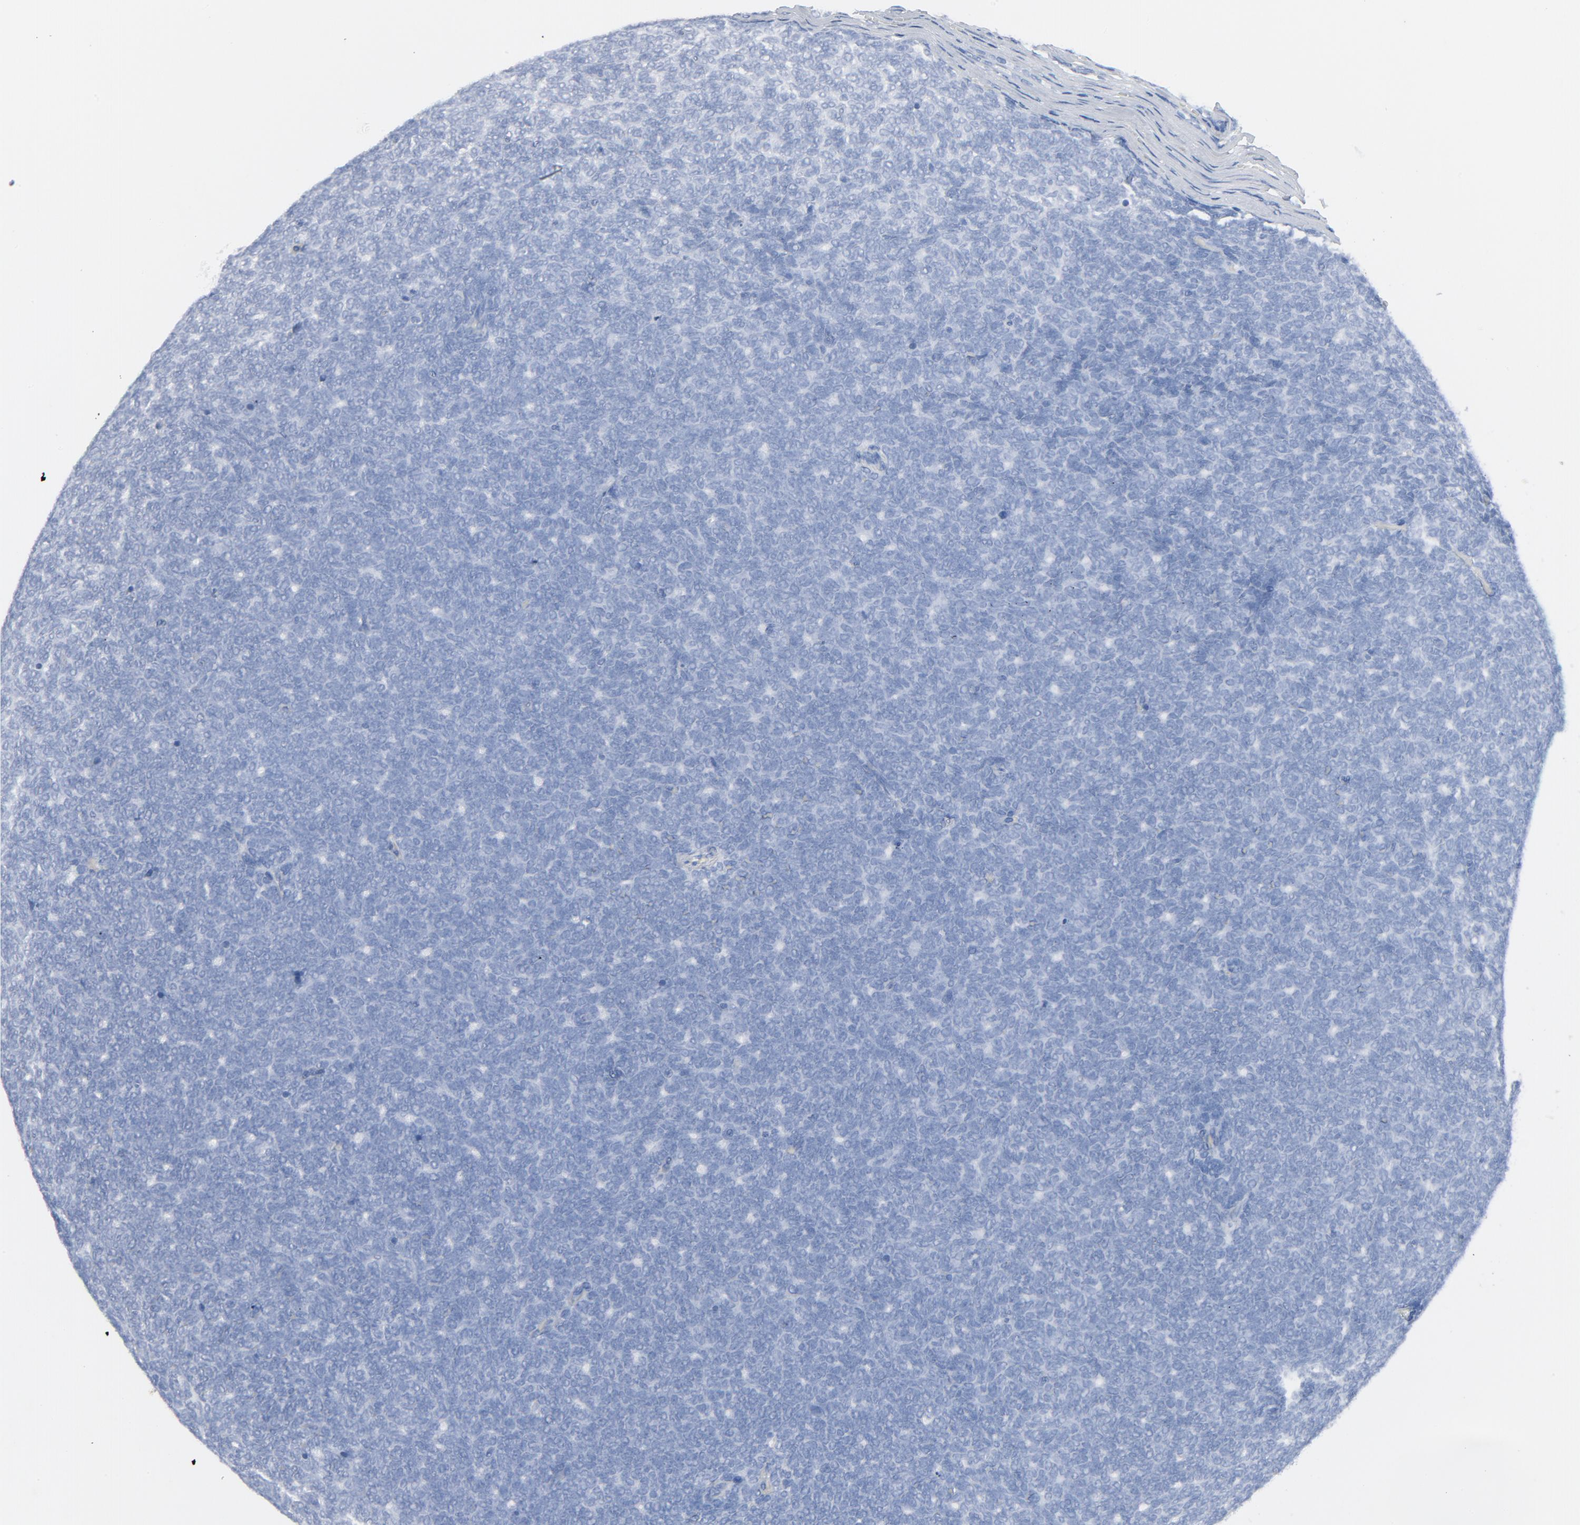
{"staining": {"intensity": "negative", "quantity": "none", "location": "none"}, "tissue": "renal cancer", "cell_type": "Tumor cells", "image_type": "cancer", "snomed": [{"axis": "morphology", "description": "Neoplasm, malignant, NOS"}, {"axis": "topography", "description": "Kidney"}], "caption": "This is an immunohistochemistry image of renal cancer (malignant neoplasm). There is no staining in tumor cells.", "gene": "C14orf119", "patient": {"sex": "male", "age": 28}}